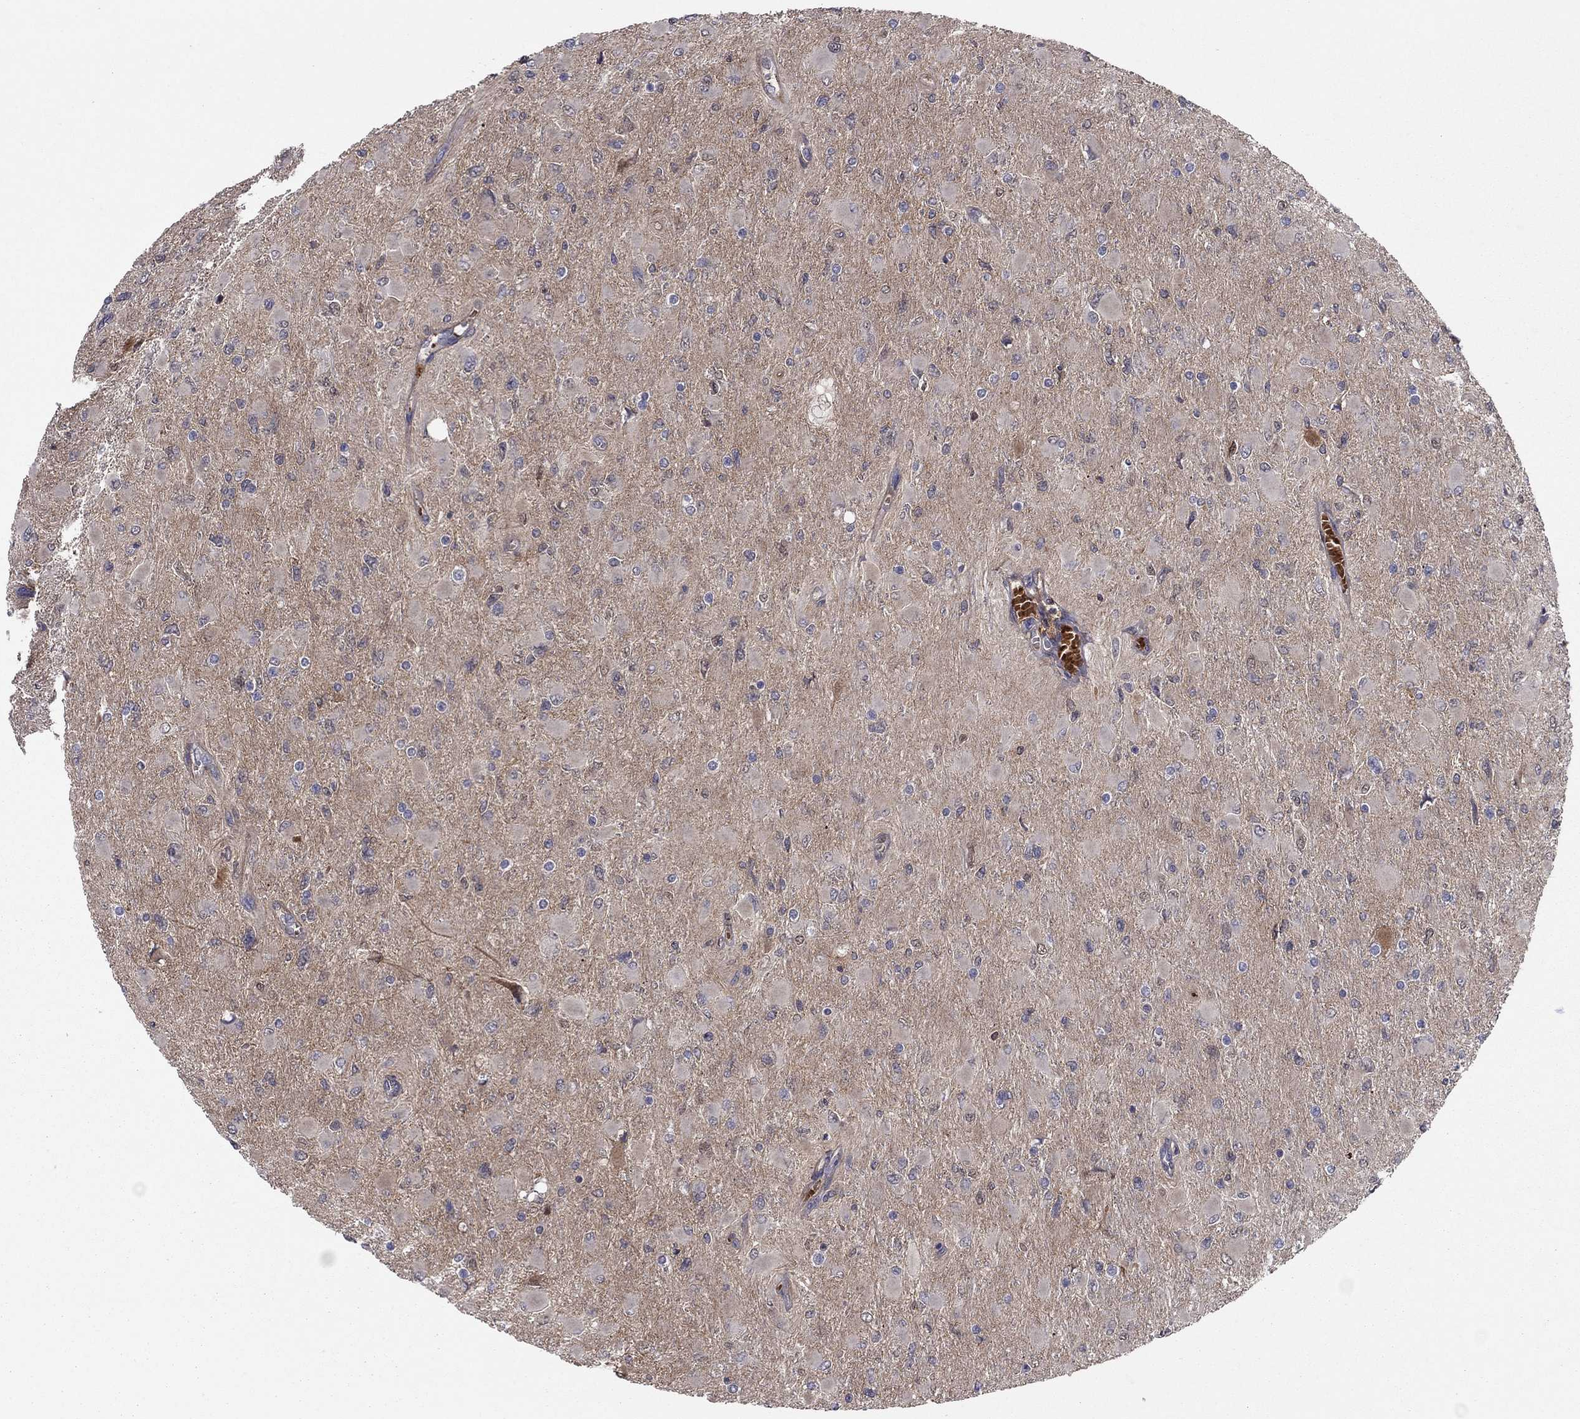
{"staining": {"intensity": "negative", "quantity": "none", "location": "none"}, "tissue": "glioma", "cell_type": "Tumor cells", "image_type": "cancer", "snomed": [{"axis": "morphology", "description": "Glioma, malignant, High grade"}, {"axis": "topography", "description": "Cerebral cortex"}], "caption": "This histopathology image is of malignant glioma (high-grade) stained with immunohistochemistry (IHC) to label a protein in brown with the nuclei are counter-stained blue. There is no expression in tumor cells.", "gene": "HPX", "patient": {"sex": "female", "age": 36}}